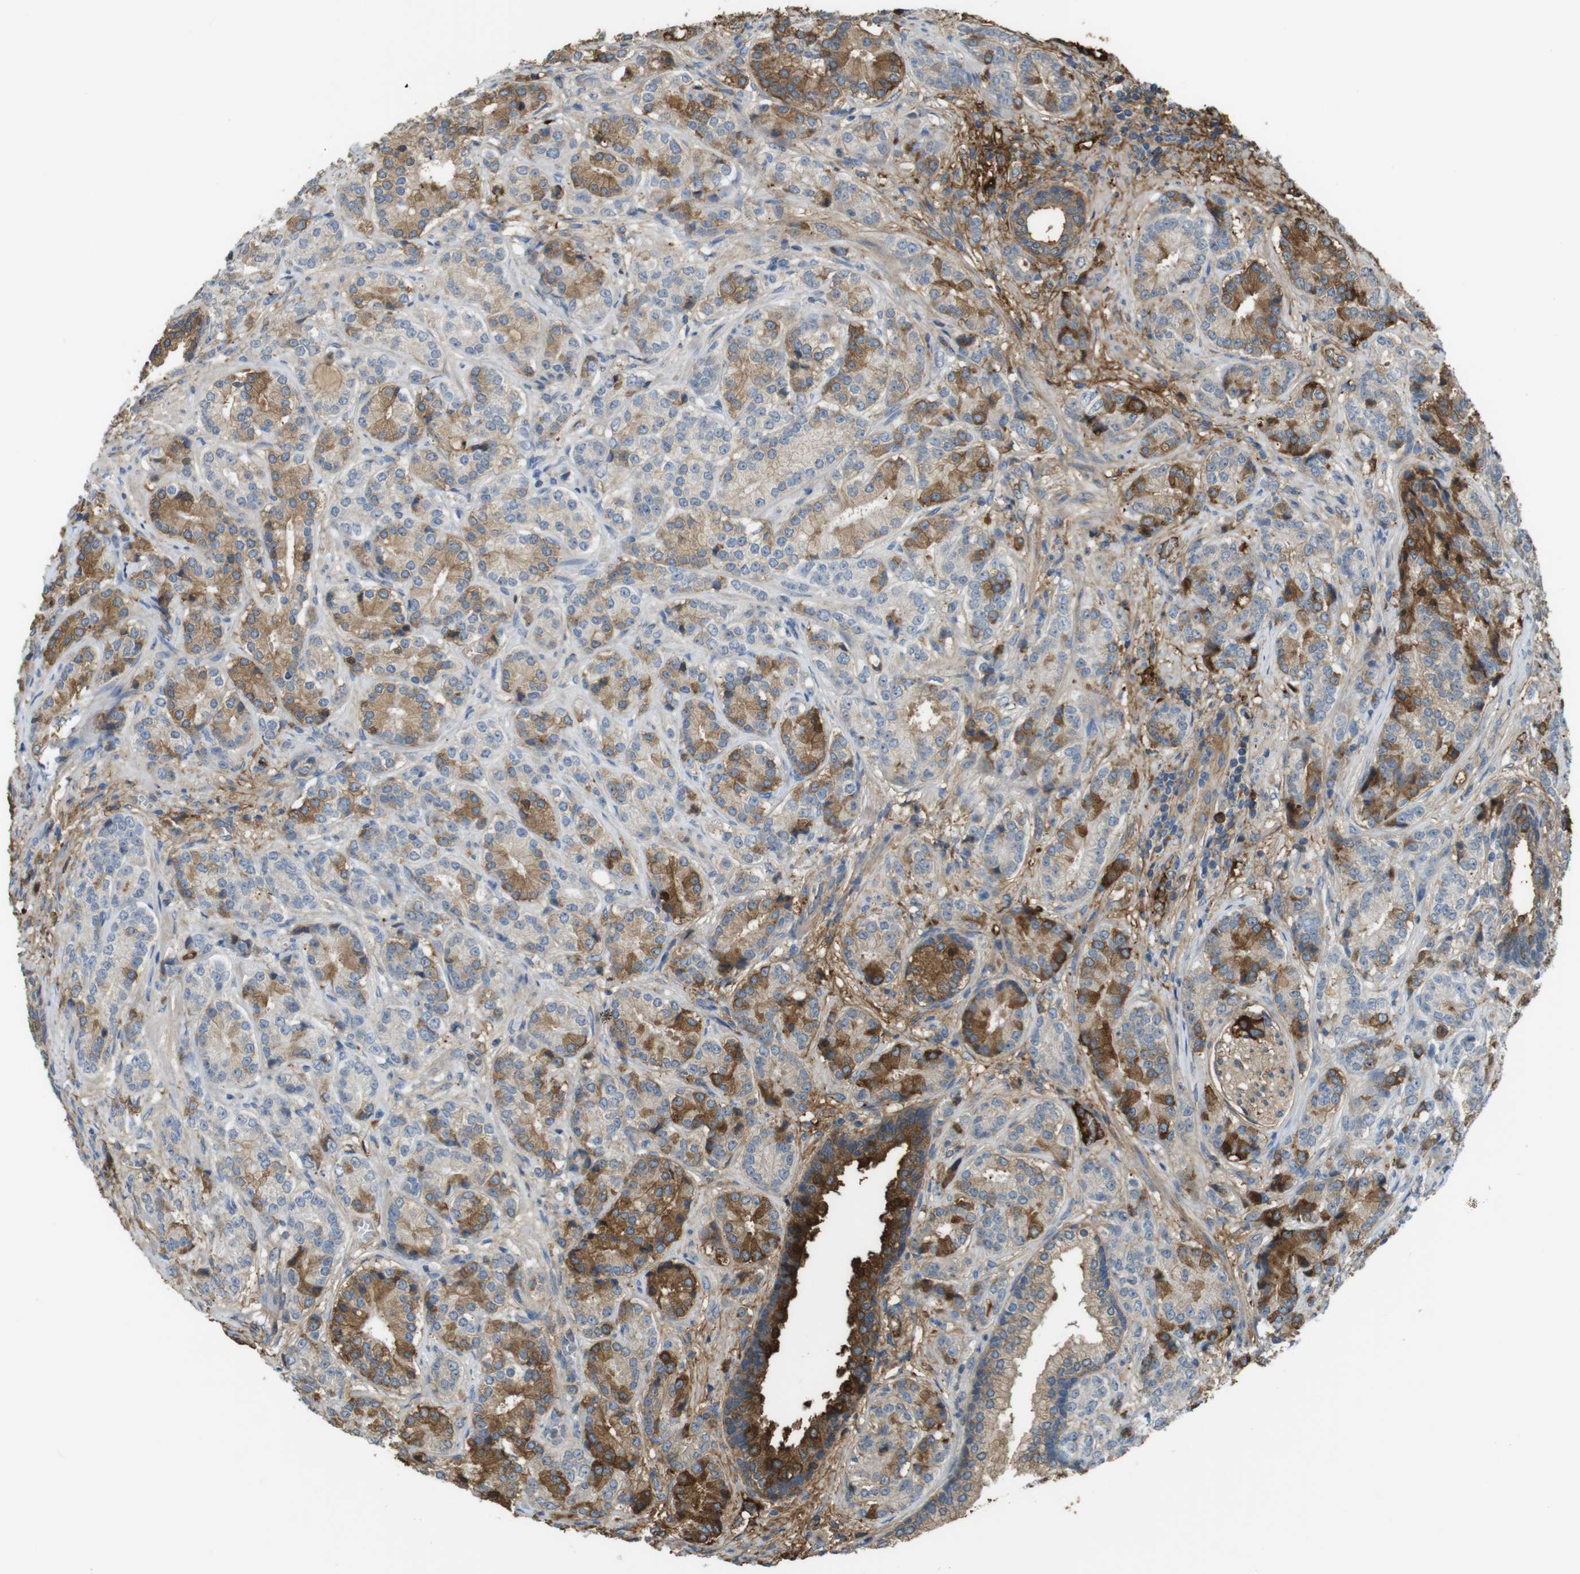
{"staining": {"intensity": "moderate", "quantity": ">75%", "location": "cytoplasmic/membranous"}, "tissue": "prostate cancer", "cell_type": "Tumor cells", "image_type": "cancer", "snomed": [{"axis": "morphology", "description": "Adenocarcinoma, High grade"}, {"axis": "topography", "description": "Prostate"}], "caption": "A medium amount of moderate cytoplasmic/membranous positivity is seen in approximately >75% of tumor cells in prostate high-grade adenocarcinoma tissue. (Brightfield microscopy of DAB IHC at high magnification).", "gene": "LTBP4", "patient": {"sex": "male", "age": 61}}